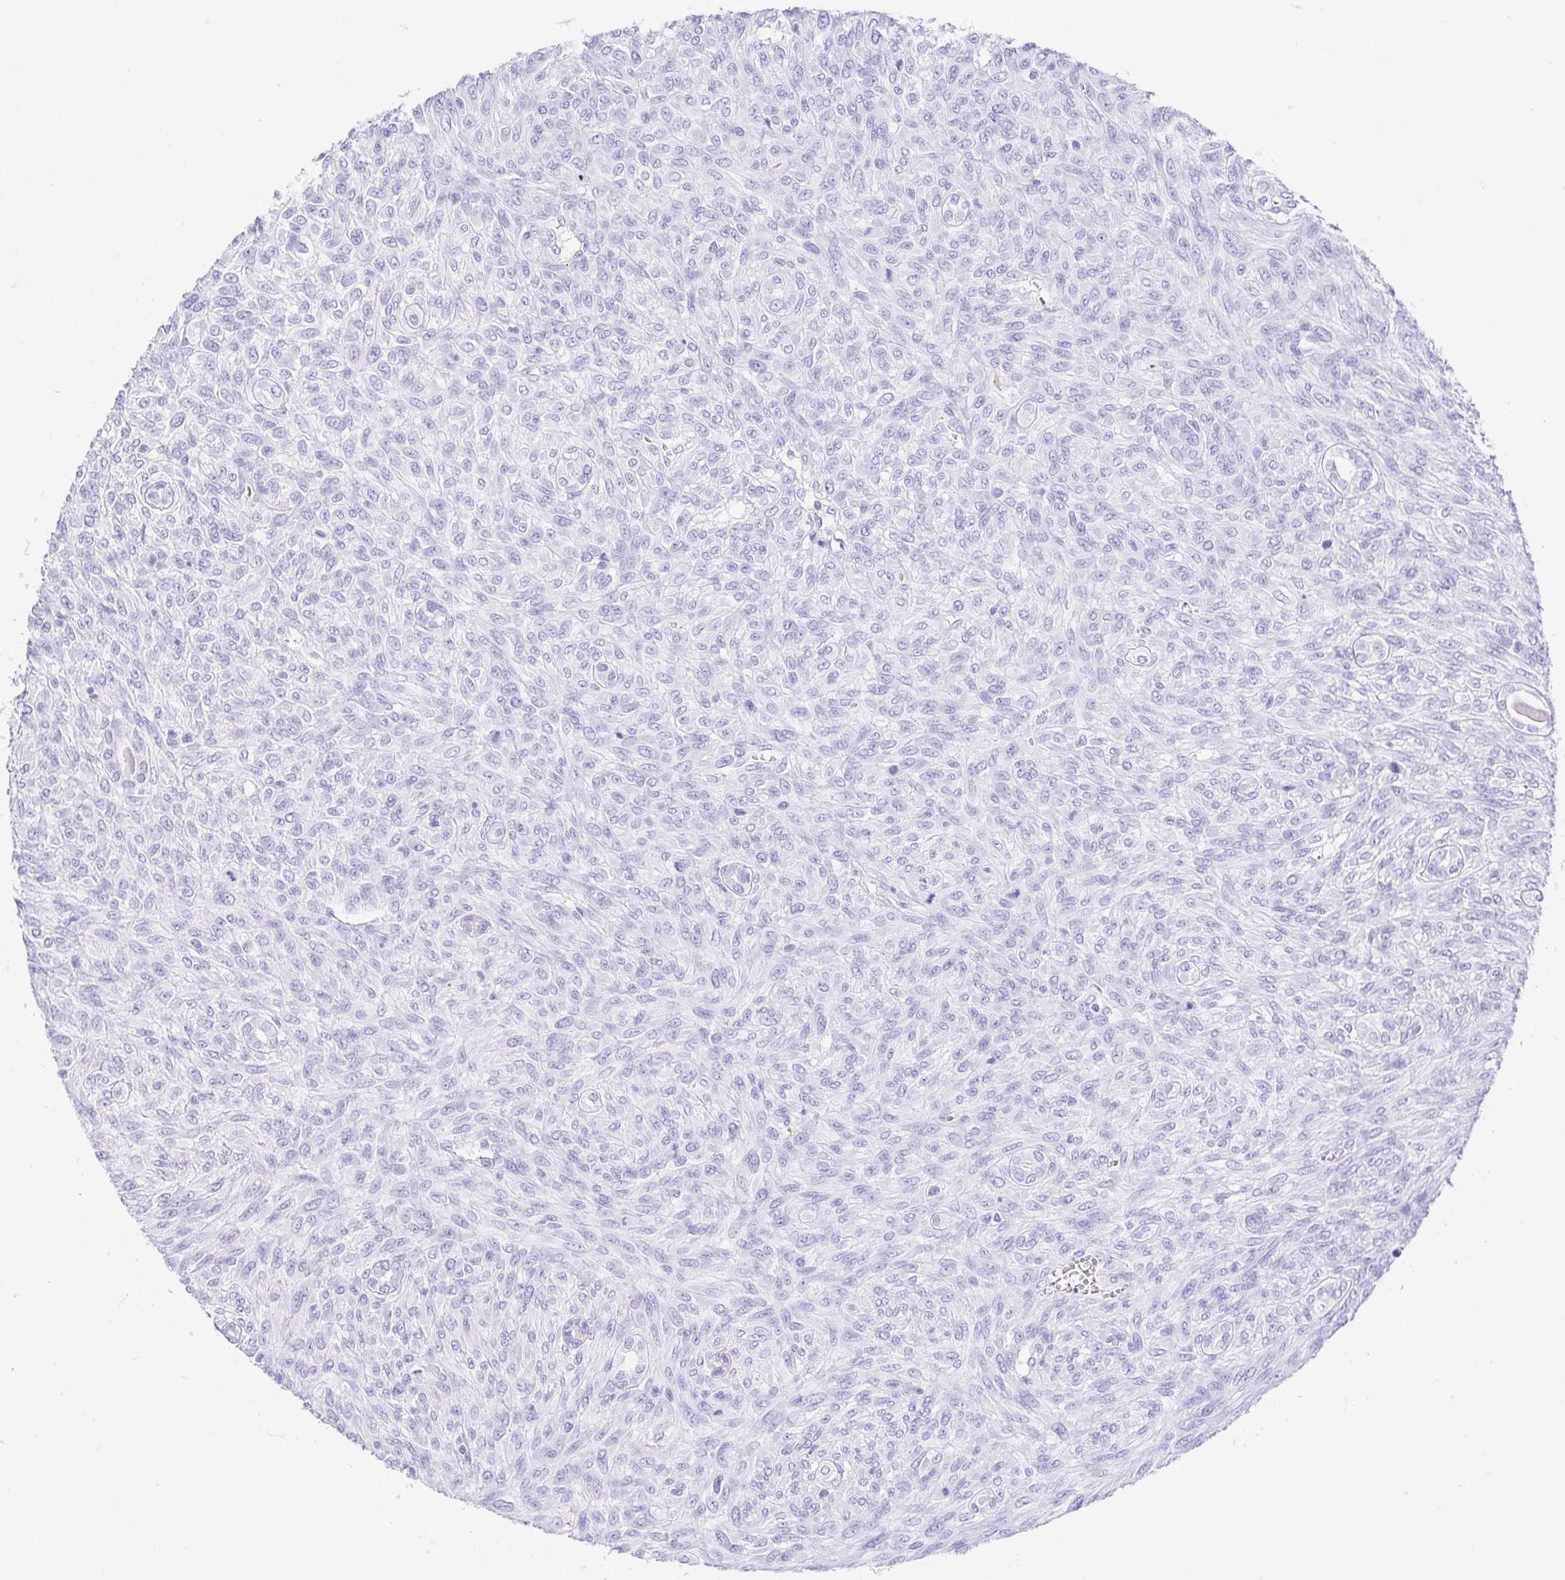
{"staining": {"intensity": "negative", "quantity": "none", "location": "none"}, "tissue": "renal cancer", "cell_type": "Tumor cells", "image_type": "cancer", "snomed": [{"axis": "morphology", "description": "Adenocarcinoma, NOS"}, {"axis": "topography", "description": "Kidney"}], "caption": "Immunohistochemistry (IHC) of human adenocarcinoma (renal) exhibits no staining in tumor cells. (Stains: DAB (3,3'-diaminobenzidine) IHC with hematoxylin counter stain, Microscopy: brightfield microscopy at high magnification).", "gene": "GKN1", "patient": {"sex": "male", "age": 58}}